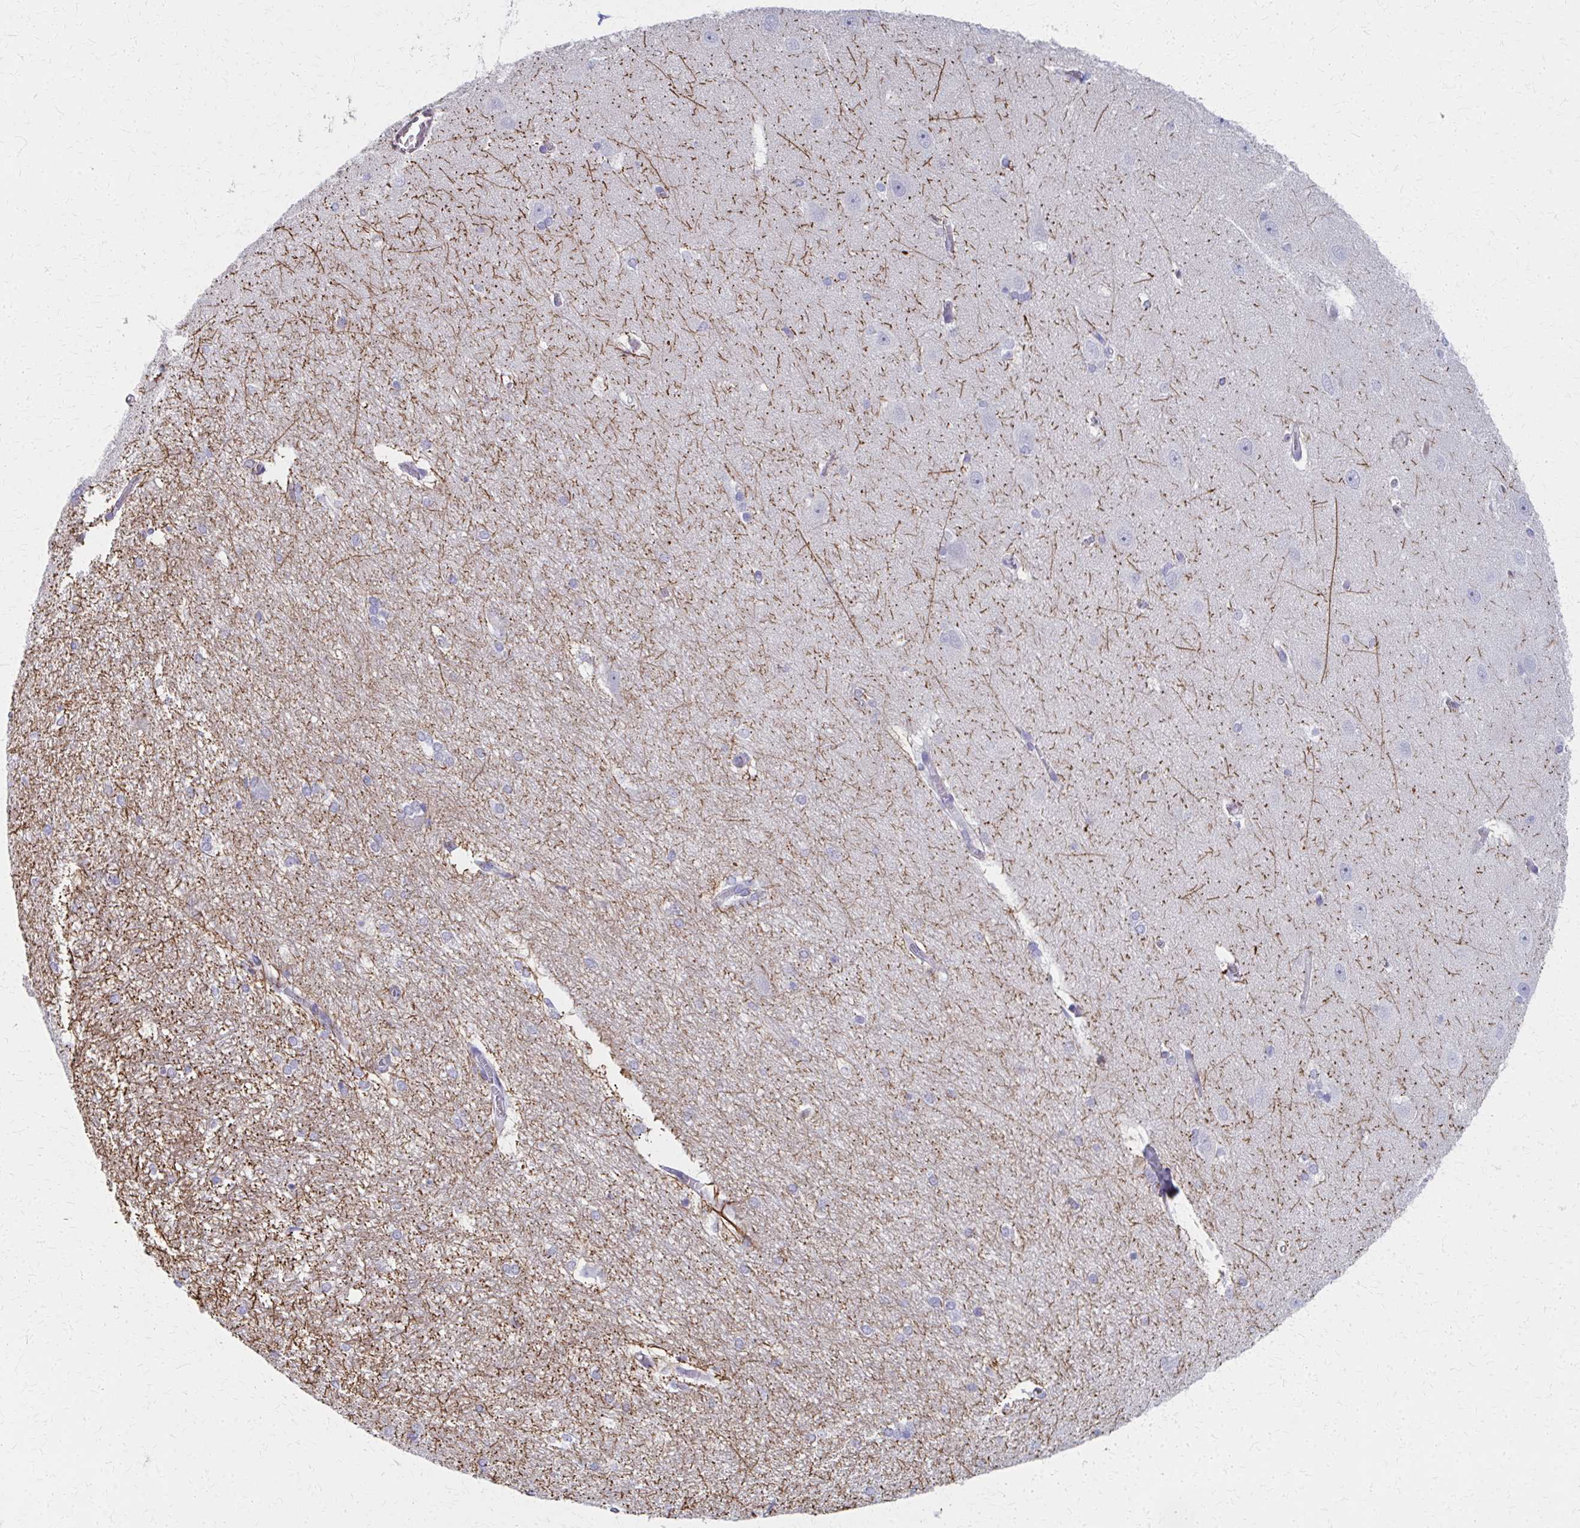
{"staining": {"intensity": "negative", "quantity": "none", "location": "none"}, "tissue": "hippocampus", "cell_type": "Glial cells", "image_type": "normal", "snomed": [{"axis": "morphology", "description": "Normal tissue, NOS"}, {"axis": "topography", "description": "Cerebral cortex"}, {"axis": "topography", "description": "Hippocampus"}], "caption": "This is an immunohistochemistry (IHC) micrograph of unremarkable hippocampus. There is no expression in glial cells.", "gene": "MS4A2", "patient": {"sex": "female", "age": 19}}